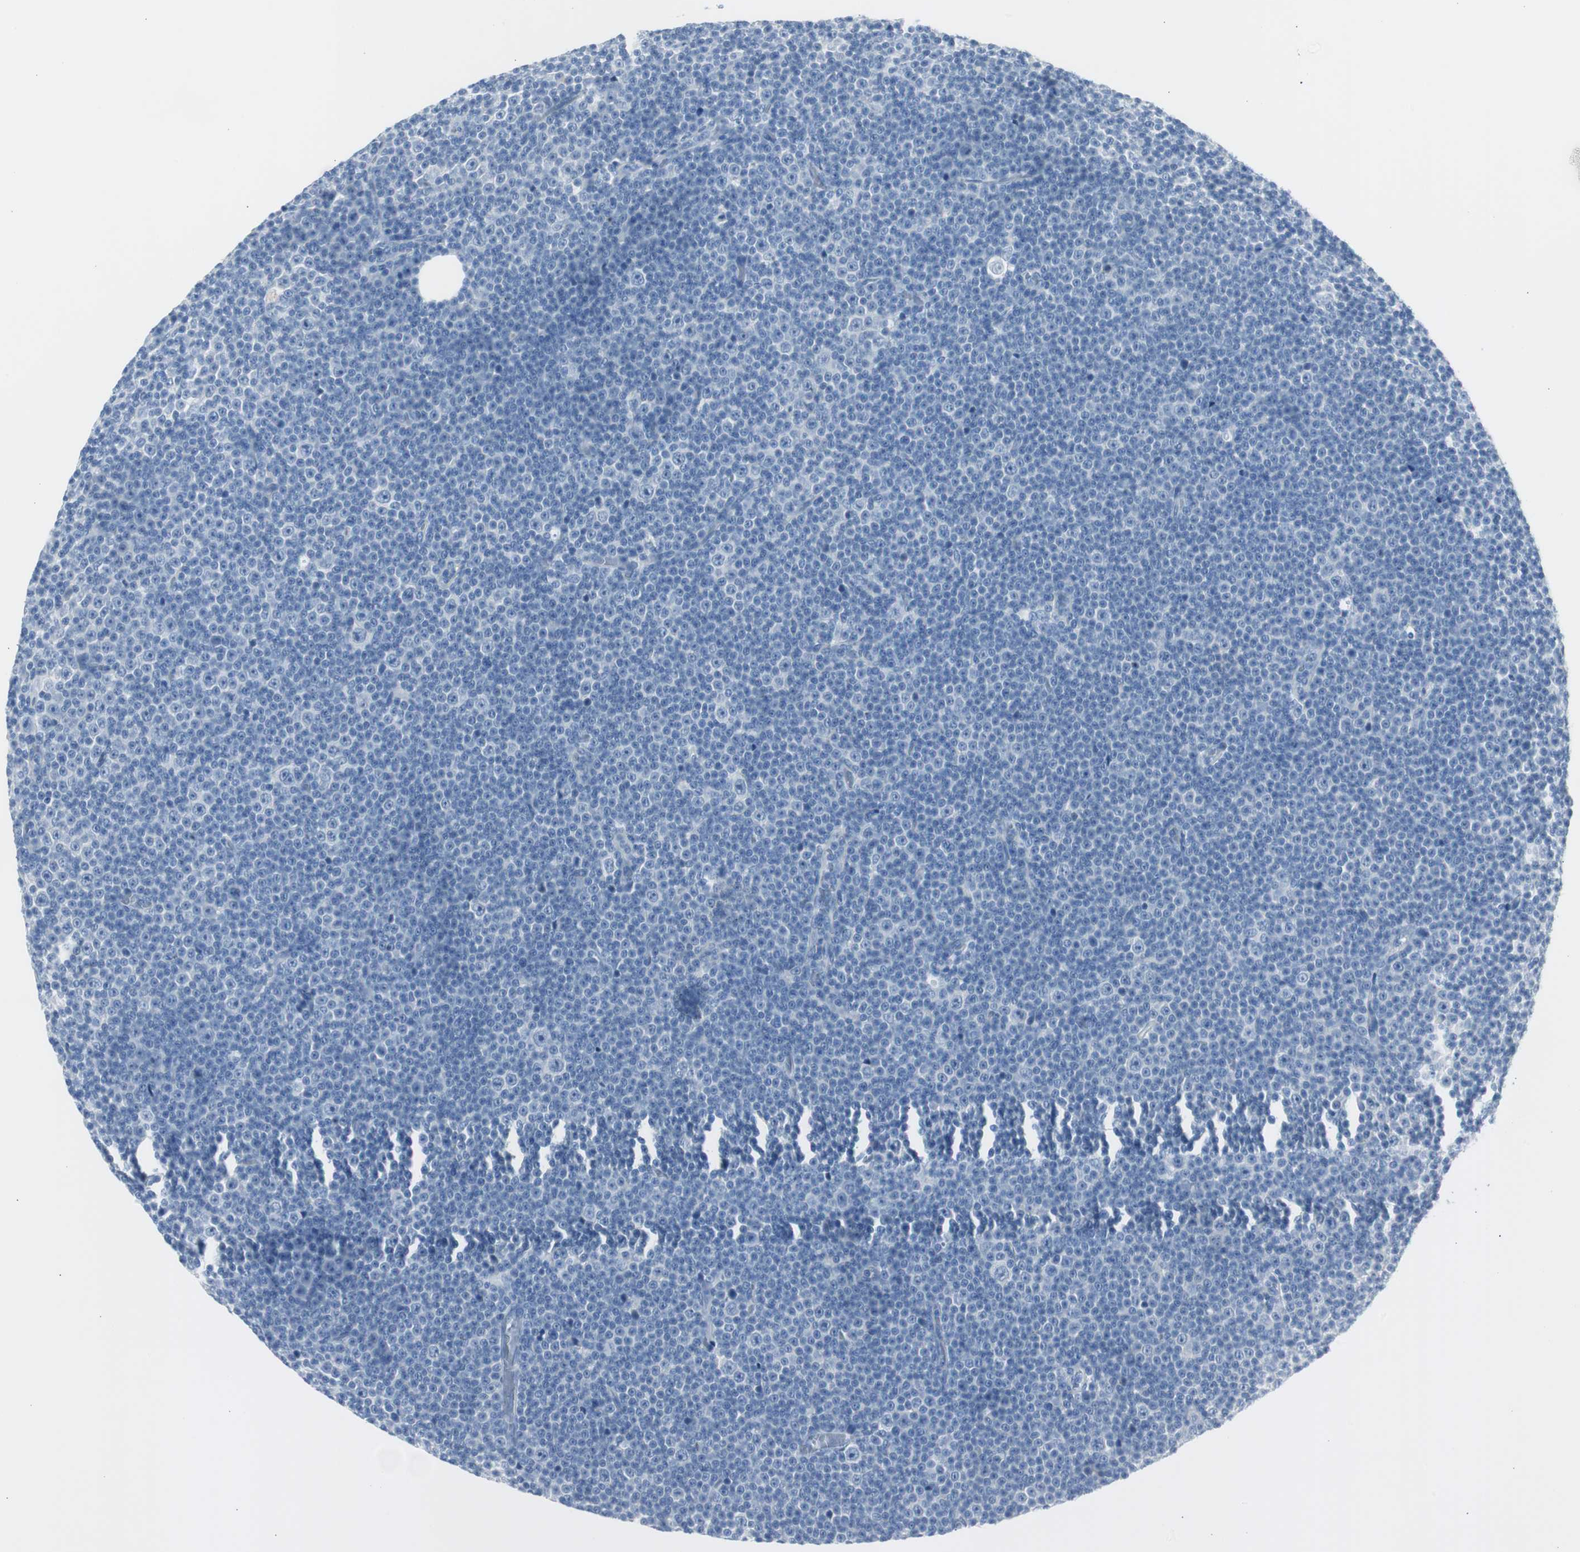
{"staining": {"intensity": "negative", "quantity": "none", "location": "none"}, "tissue": "lymphoma", "cell_type": "Tumor cells", "image_type": "cancer", "snomed": [{"axis": "morphology", "description": "Malignant lymphoma, non-Hodgkin's type, Low grade"}, {"axis": "topography", "description": "Lymph node"}], "caption": "This is a photomicrograph of immunohistochemistry staining of lymphoma, which shows no expression in tumor cells.", "gene": "S100A7", "patient": {"sex": "female", "age": 67}}